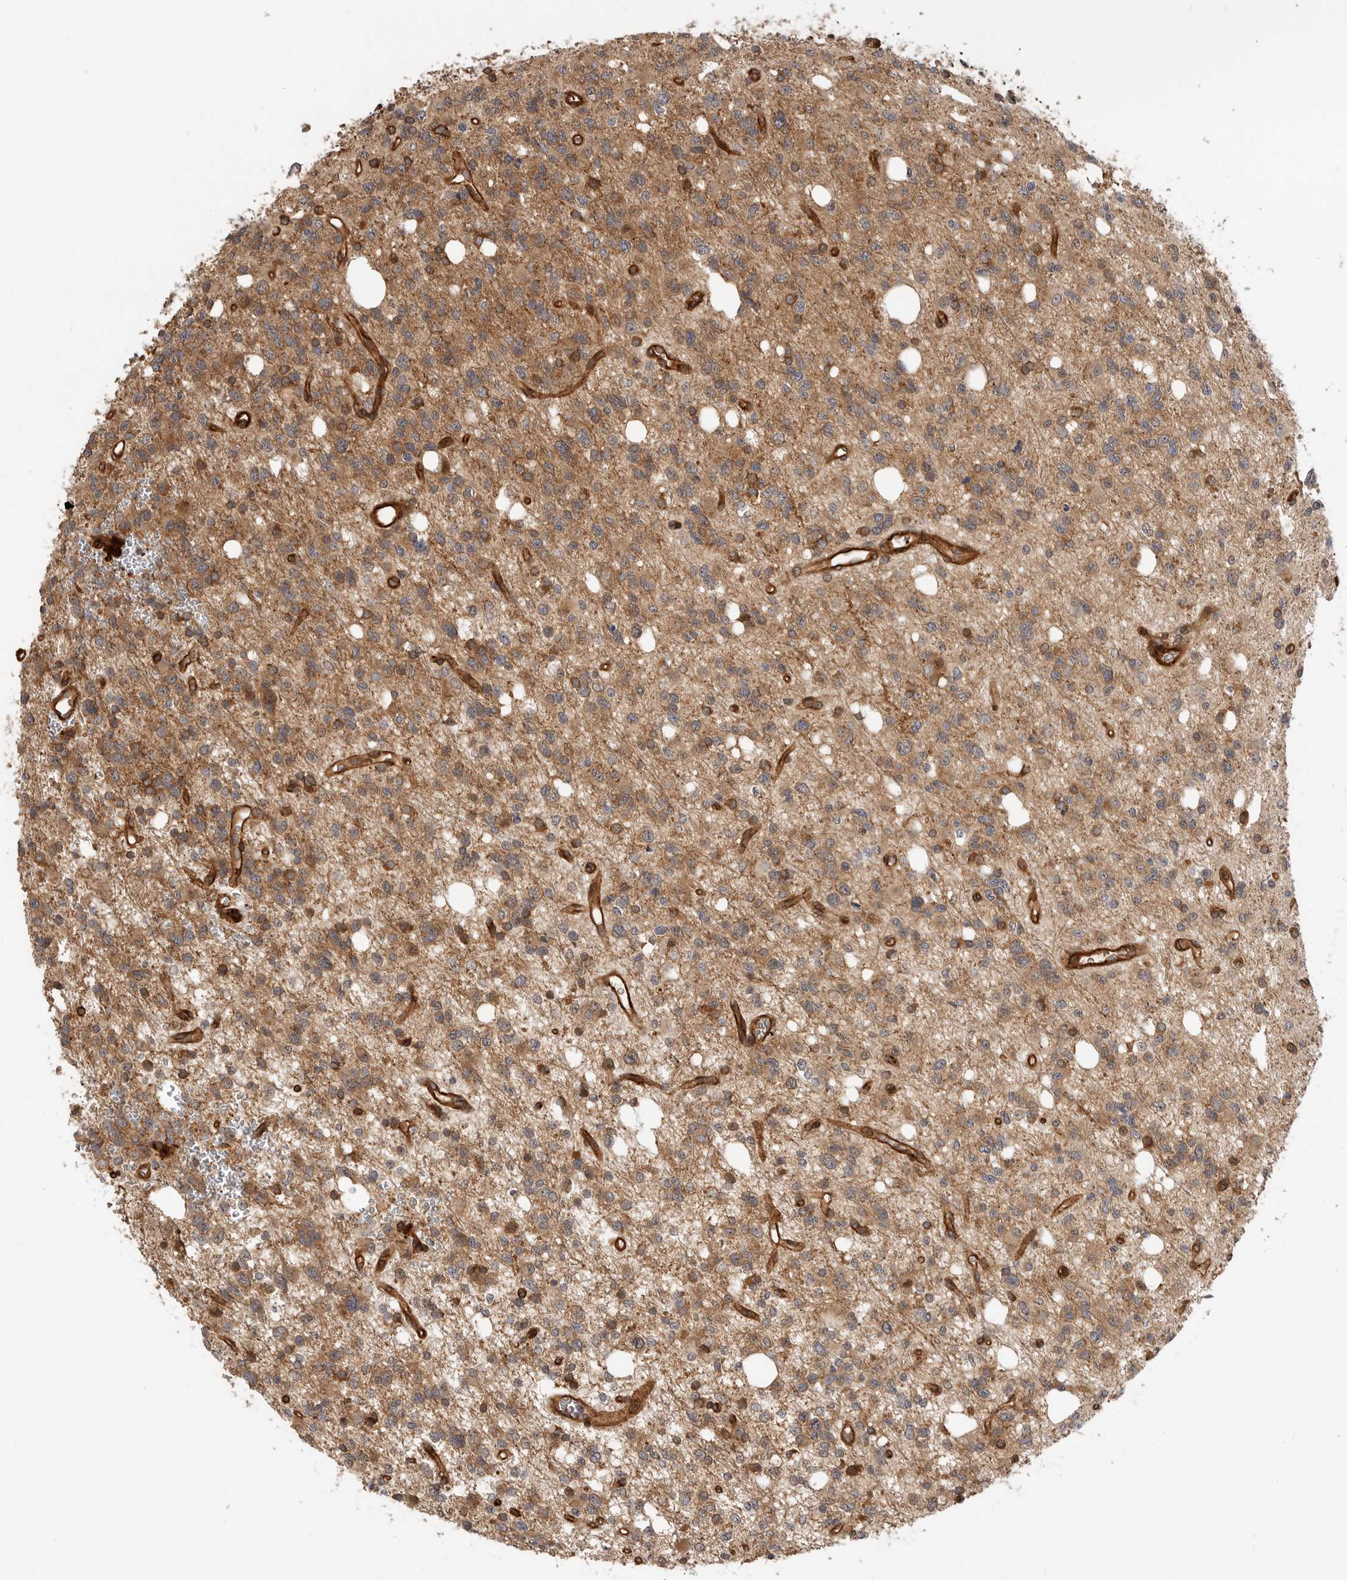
{"staining": {"intensity": "moderate", "quantity": ">75%", "location": "cytoplasmic/membranous"}, "tissue": "glioma", "cell_type": "Tumor cells", "image_type": "cancer", "snomed": [{"axis": "morphology", "description": "Glioma, malignant, High grade"}, {"axis": "topography", "description": "Brain"}], "caption": "An image showing moderate cytoplasmic/membranous staining in about >75% of tumor cells in glioma, as visualized by brown immunohistochemical staining.", "gene": "GPATCH2", "patient": {"sex": "female", "age": 62}}